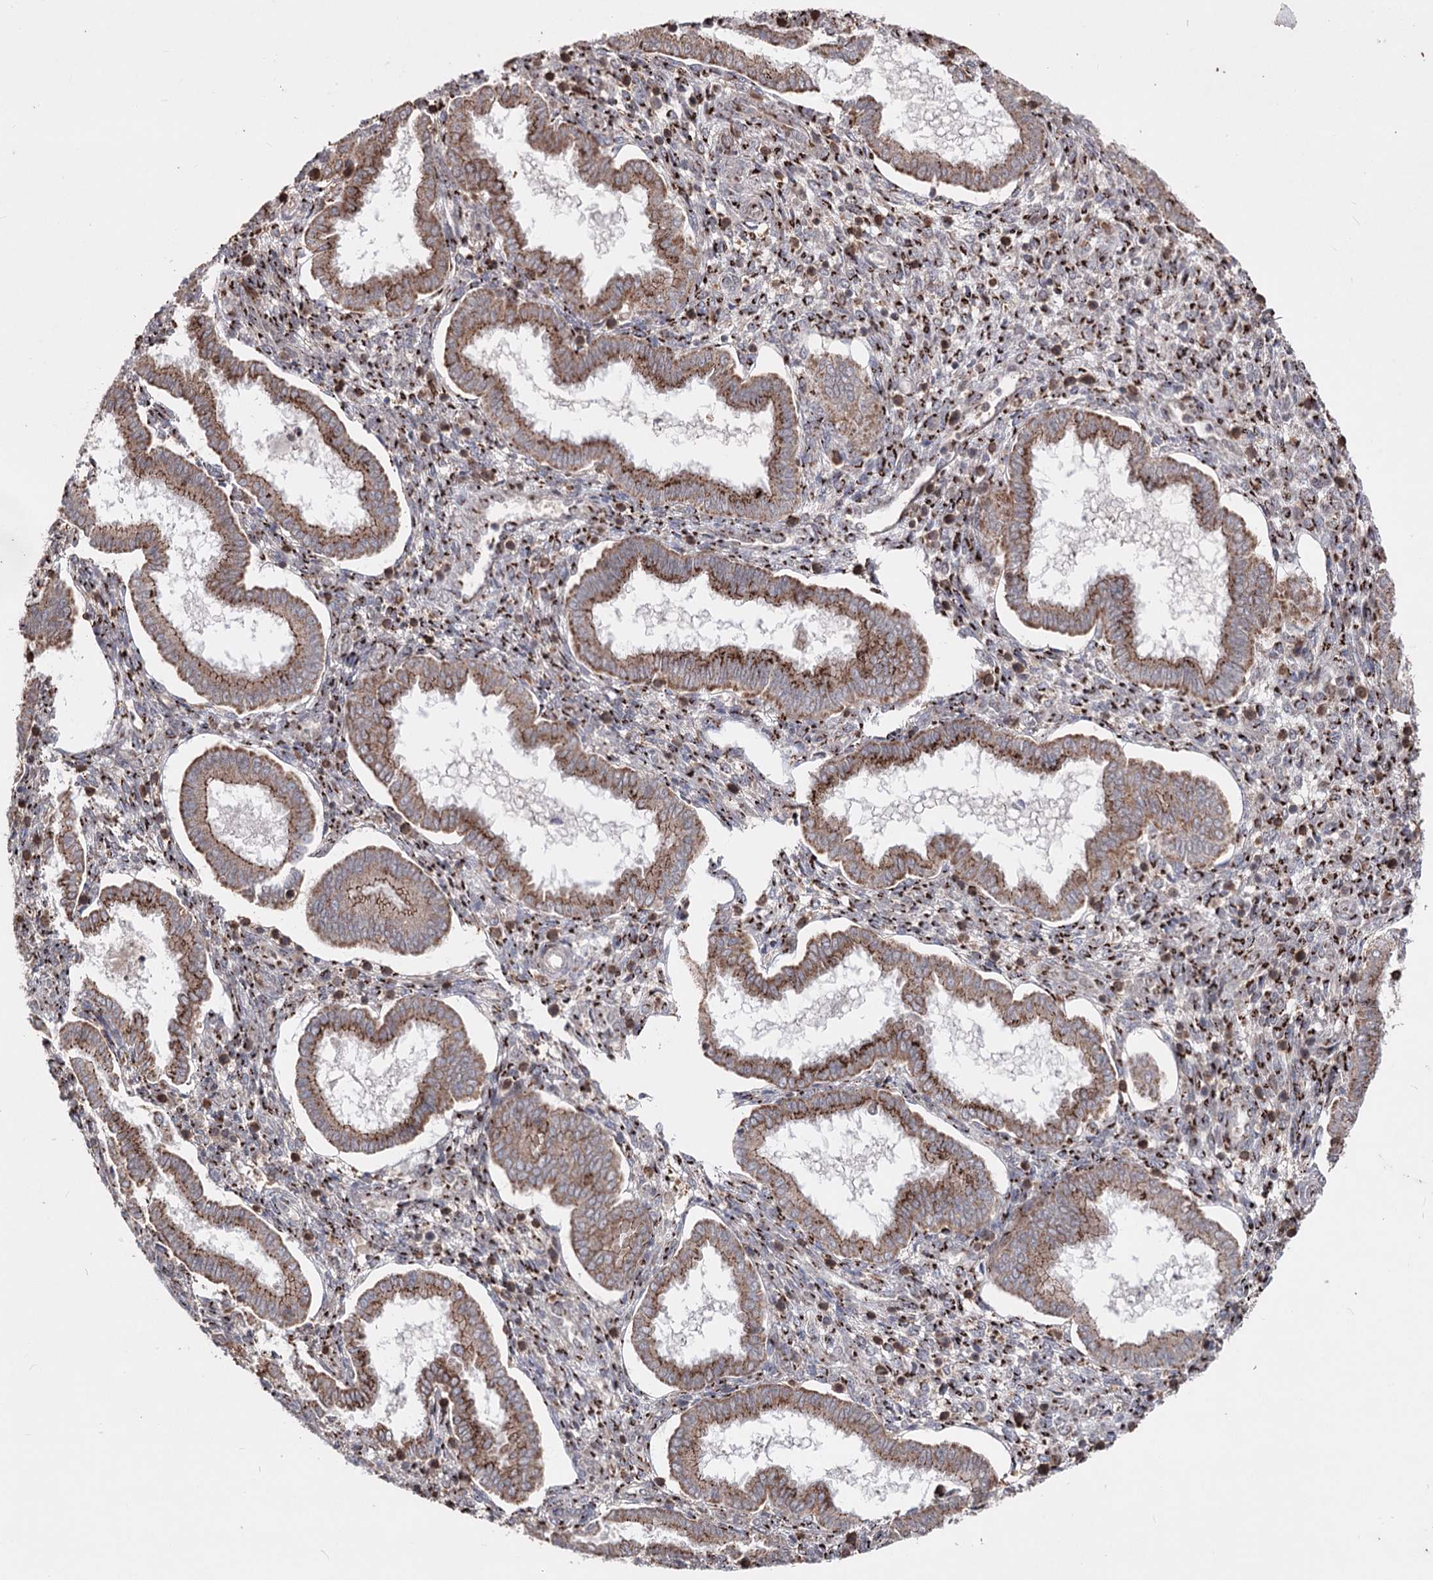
{"staining": {"intensity": "strong", "quantity": ">75%", "location": "cytoplasmic/membranous"}, "tissue": "endometrium", "cell_type": "Cells in endometrial stroma", "image_type": "normal", "snomed": [{"axis": "morphology", "description": "Normal tissue, NOS"}, {"axis": "topography", "description": "Endometrium"}], "caption": "Endometrium stained with a brown dye shows strong cytoplasmic/membranous positive staining in about >75% of cells in endometrial stroma.", "gene": "ARHGAP20", "patient": {"sex": "female", "age": 24}}